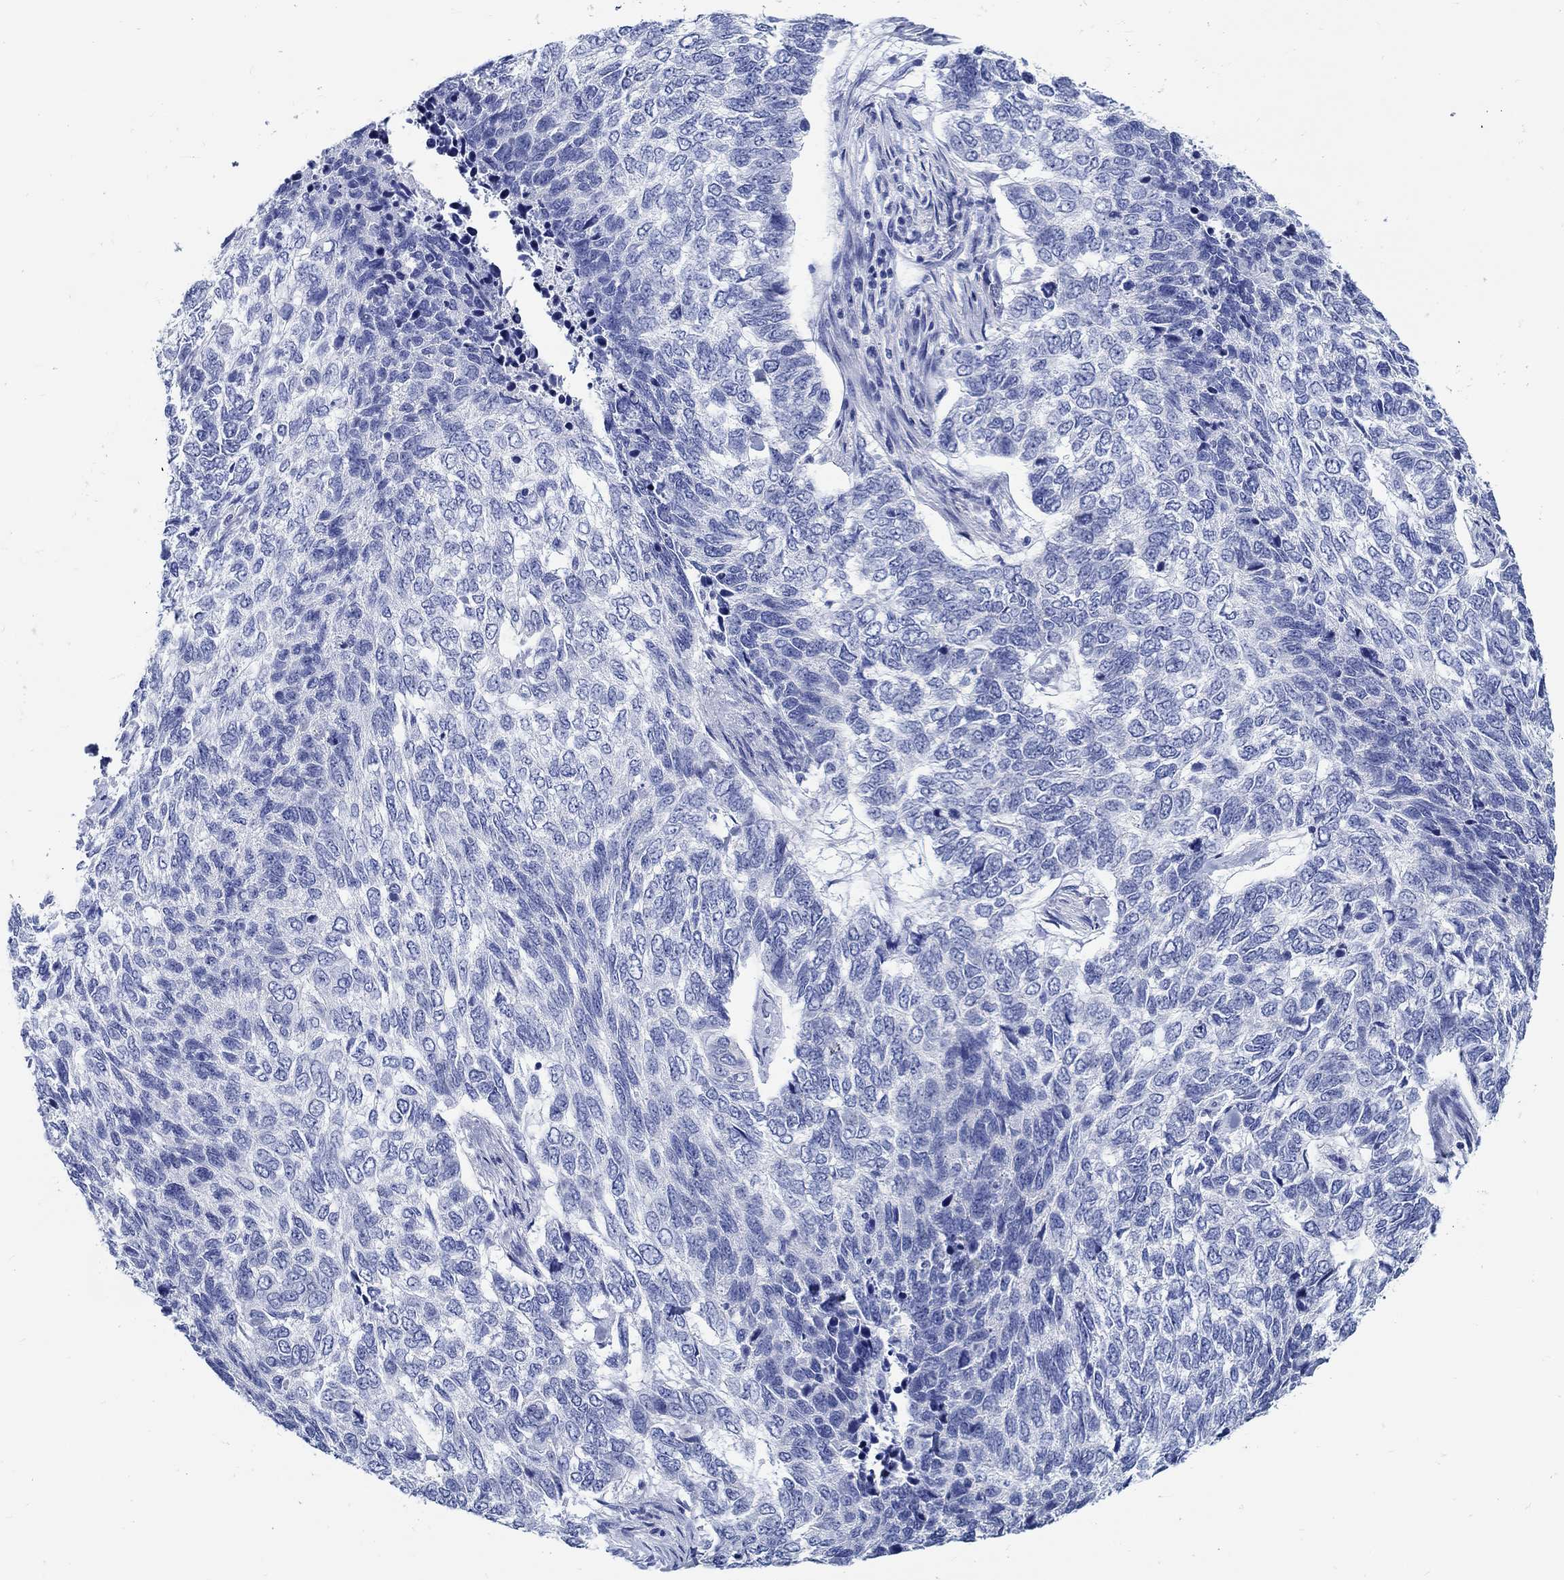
{"staining": {"intensity": "negative", "quantity": "none", "location": "none"}, "tissue": "skin cancer", "cell_type": "Tumor cells", "image_type": "cancer", "snomed": [{"axis": "morphology", "description": "Basal cell carcinoma"}, {"axis": "topography", "description": "Skin"}], "caption": "This micrograph is of skin cancer (basal cell carcinoma) stained with immunohistochemistry (IHC) to label a protein in brown with the nuclei are counter-stained blue. There is no expression in tumor cells.", "gene": "RD3L", "patient": {"sex": "female", "age": 65}}